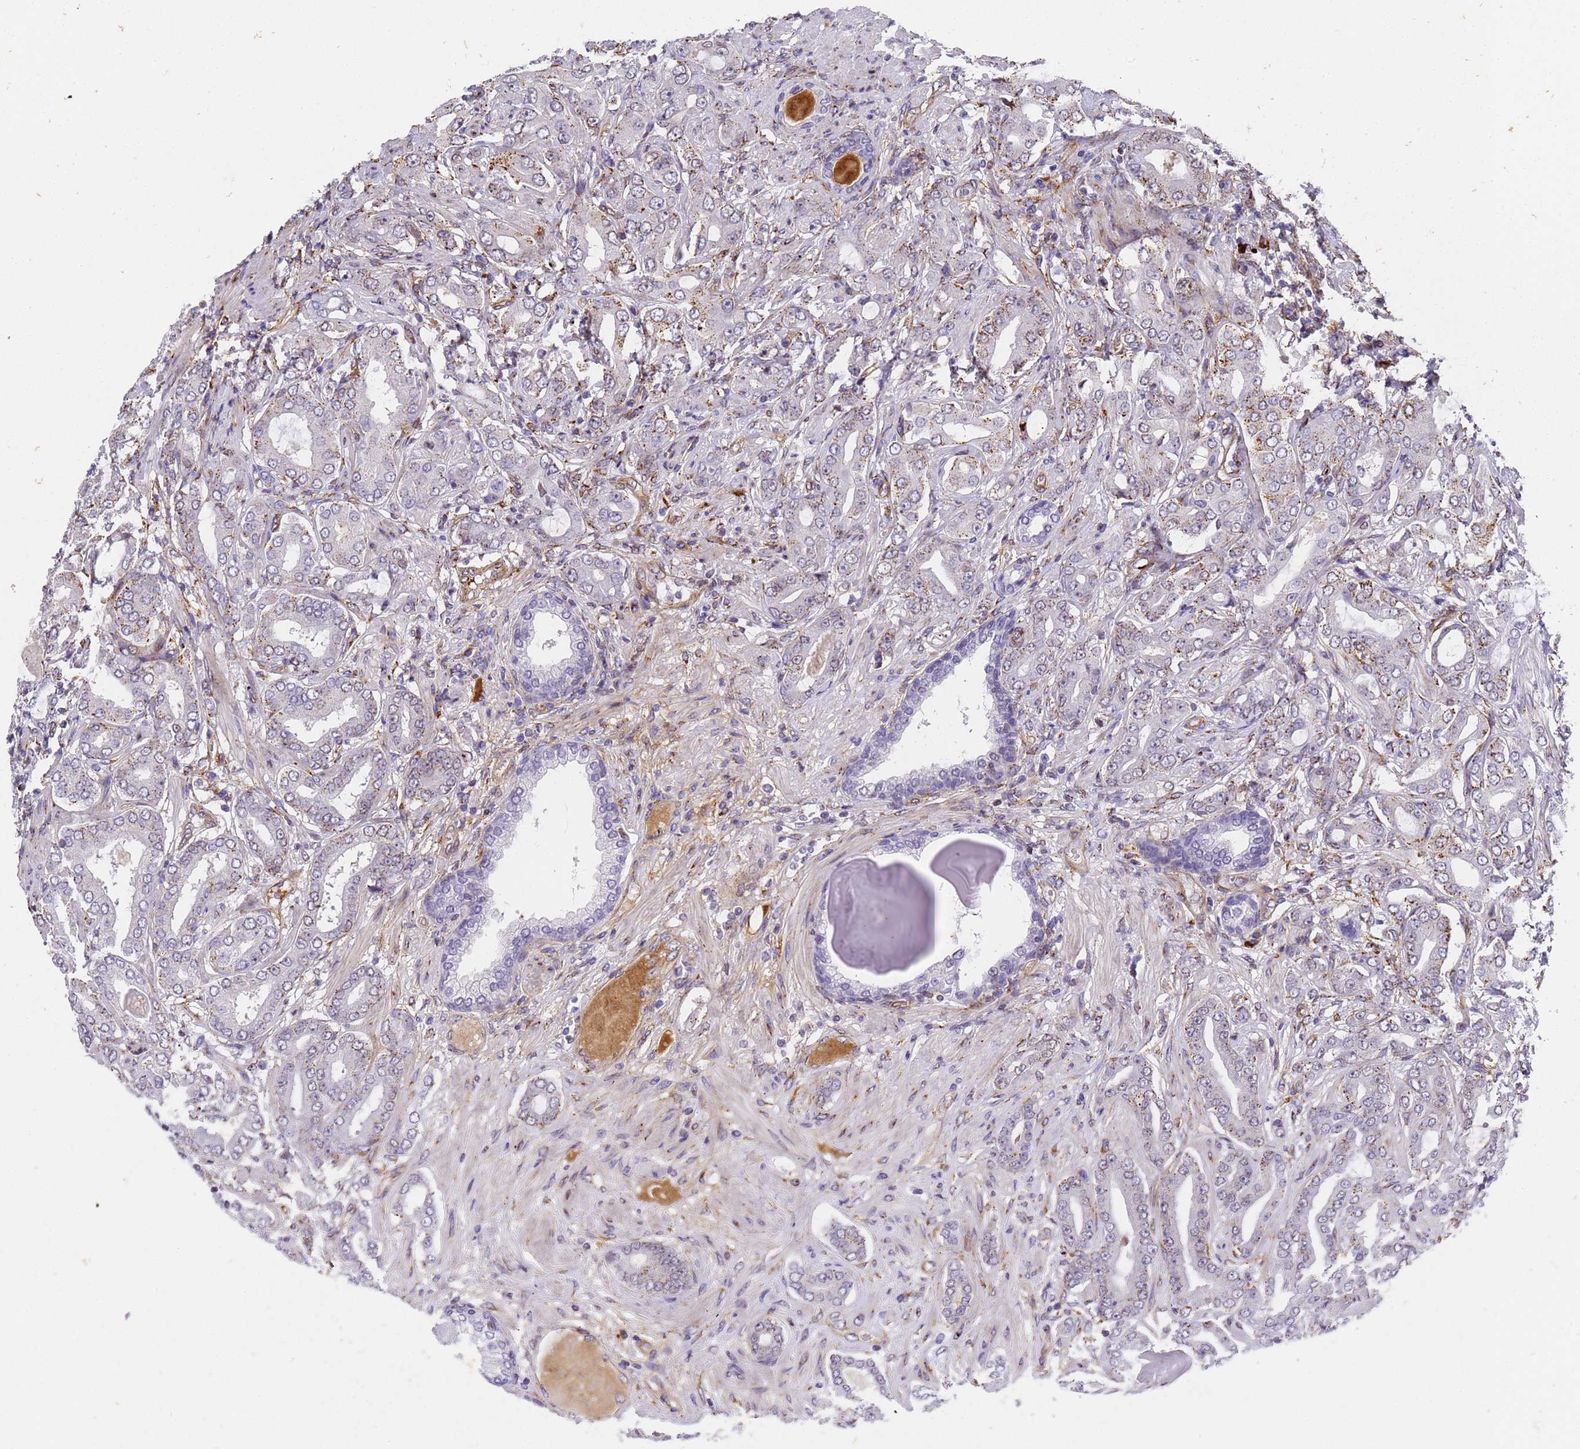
{"staining": {"intensity": "moderate", "quantity": "25%-75%", "location": "cytoplasmic/membranous"}, "tissue": "prostate cancer", "cell_type": "Tumor cells", "image_type": "cancer", "snomed": [{"axis": "morphology", "description": "Adenocarcinoma, Low grade"}, {"axis": "topography", "description": "Prostate"}], "caption": "An image of human low-grade adenocarcinoma (prostate) stained for a protein reveals moderate cytoplasmic/membranous brown staining in tumor cells. Using DAB (brown) and hematoxylin (blue) stains, captured at high magnification using brightfield microscopy.", "gene": "IGFBP7", "patient": {"sex": "male", "age": 57}}